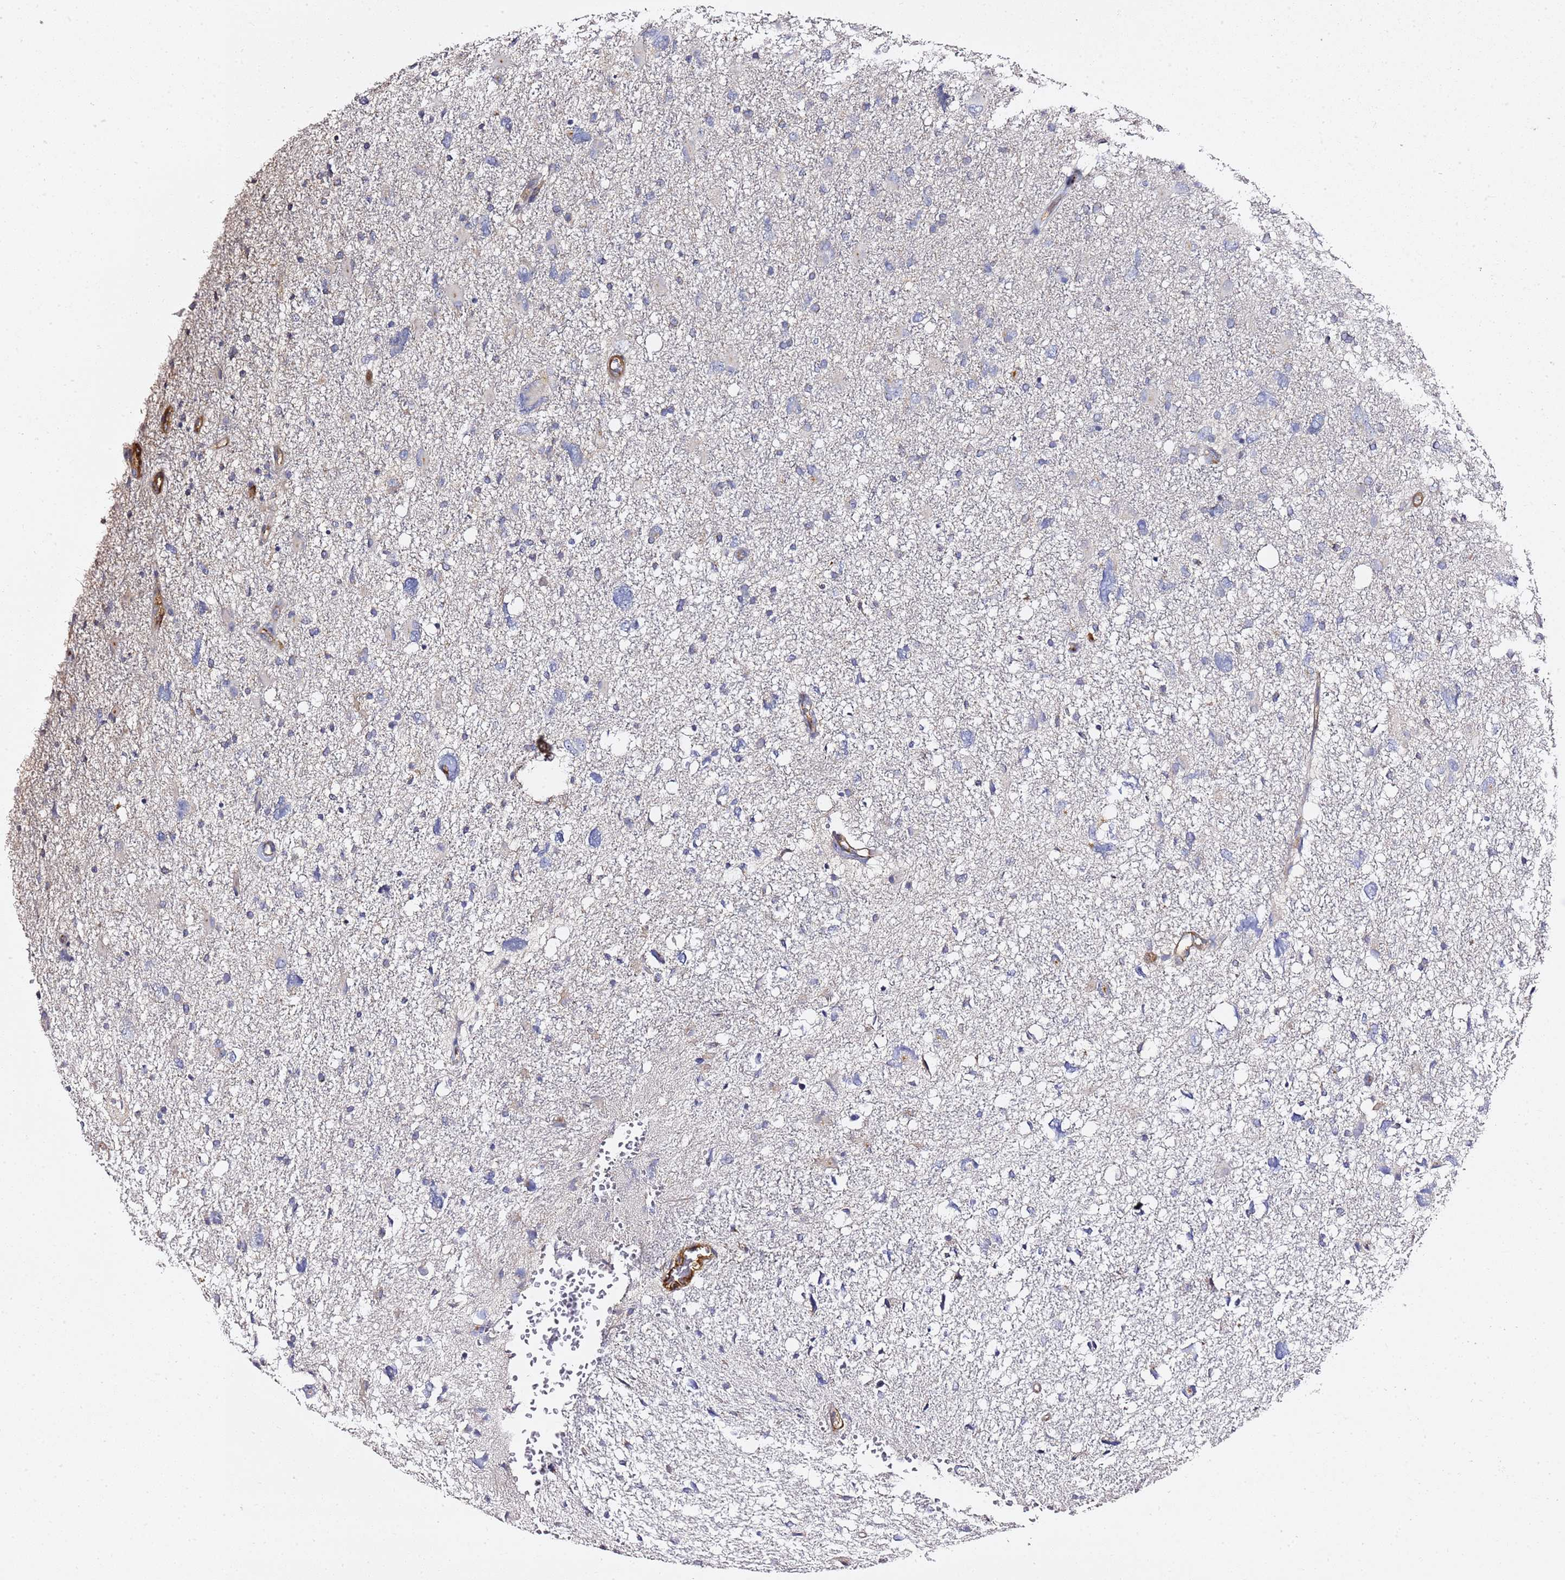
{"staining": {"intensity": "negative", "quantity": "none", "location": "none"}, "tissue": "glioma", "cell_type": "Tumor cells", "image_type": "cancer", "snomed": [{"axis": "morphology", "description": "Glioma, malignant, High grade"}, {"axis": "topography", "description": "Brain"}], "caption": "A photomicrograph of malignant glioma (high-grade) stained for a protein reveals no brown staining in tumor cells. (Brightfield microscopy of DAB immunohistochemistry (IHC) at high magnification).", "gene": "EPS8L1", "patient": {"sex": "male", "age": 61}}